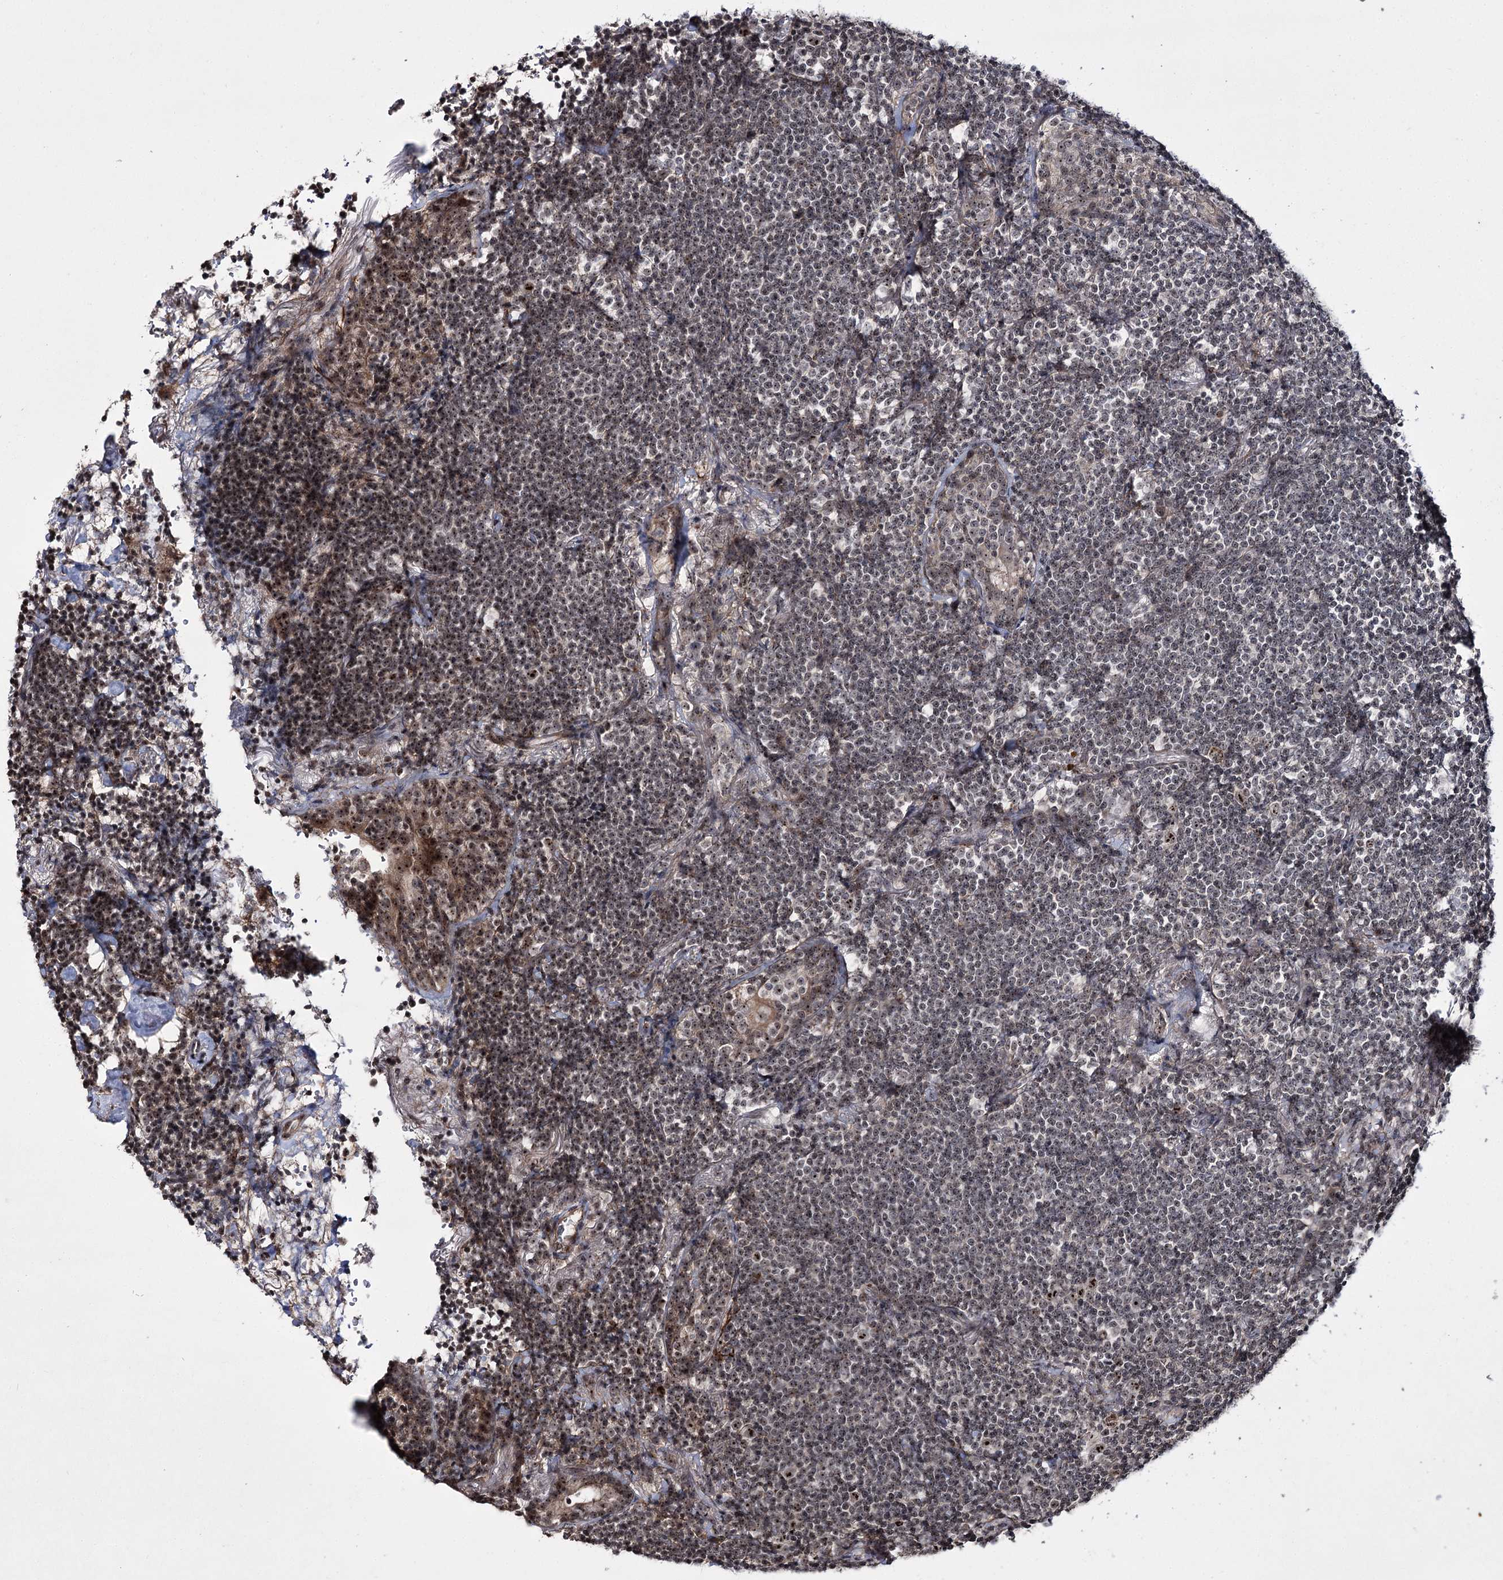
{"staining": {"intensity": "weak", "quantity": "<25%", "location": "nuclear"}, "tissue": "lymphoma", "cell_type": "Tumor cells", "image_type": "cancer", "snomed": [{"axis": "morphology", "description": "Malignant lymphoma, non-Hodgkin's type, Low grade"}, {"axis": "topography", "description": "Lung"}], "caption": "The image reveals no staining of tumor cells in low-grade malignant lymphoma, non-Hodgkin's type. (Brightfield microscopy of DAB (3,3'-diaminobenzidine) immunohistochemistry at high magnification).", "gene": "CCDC59", "patient": {"sex": "female", "age": 71}}